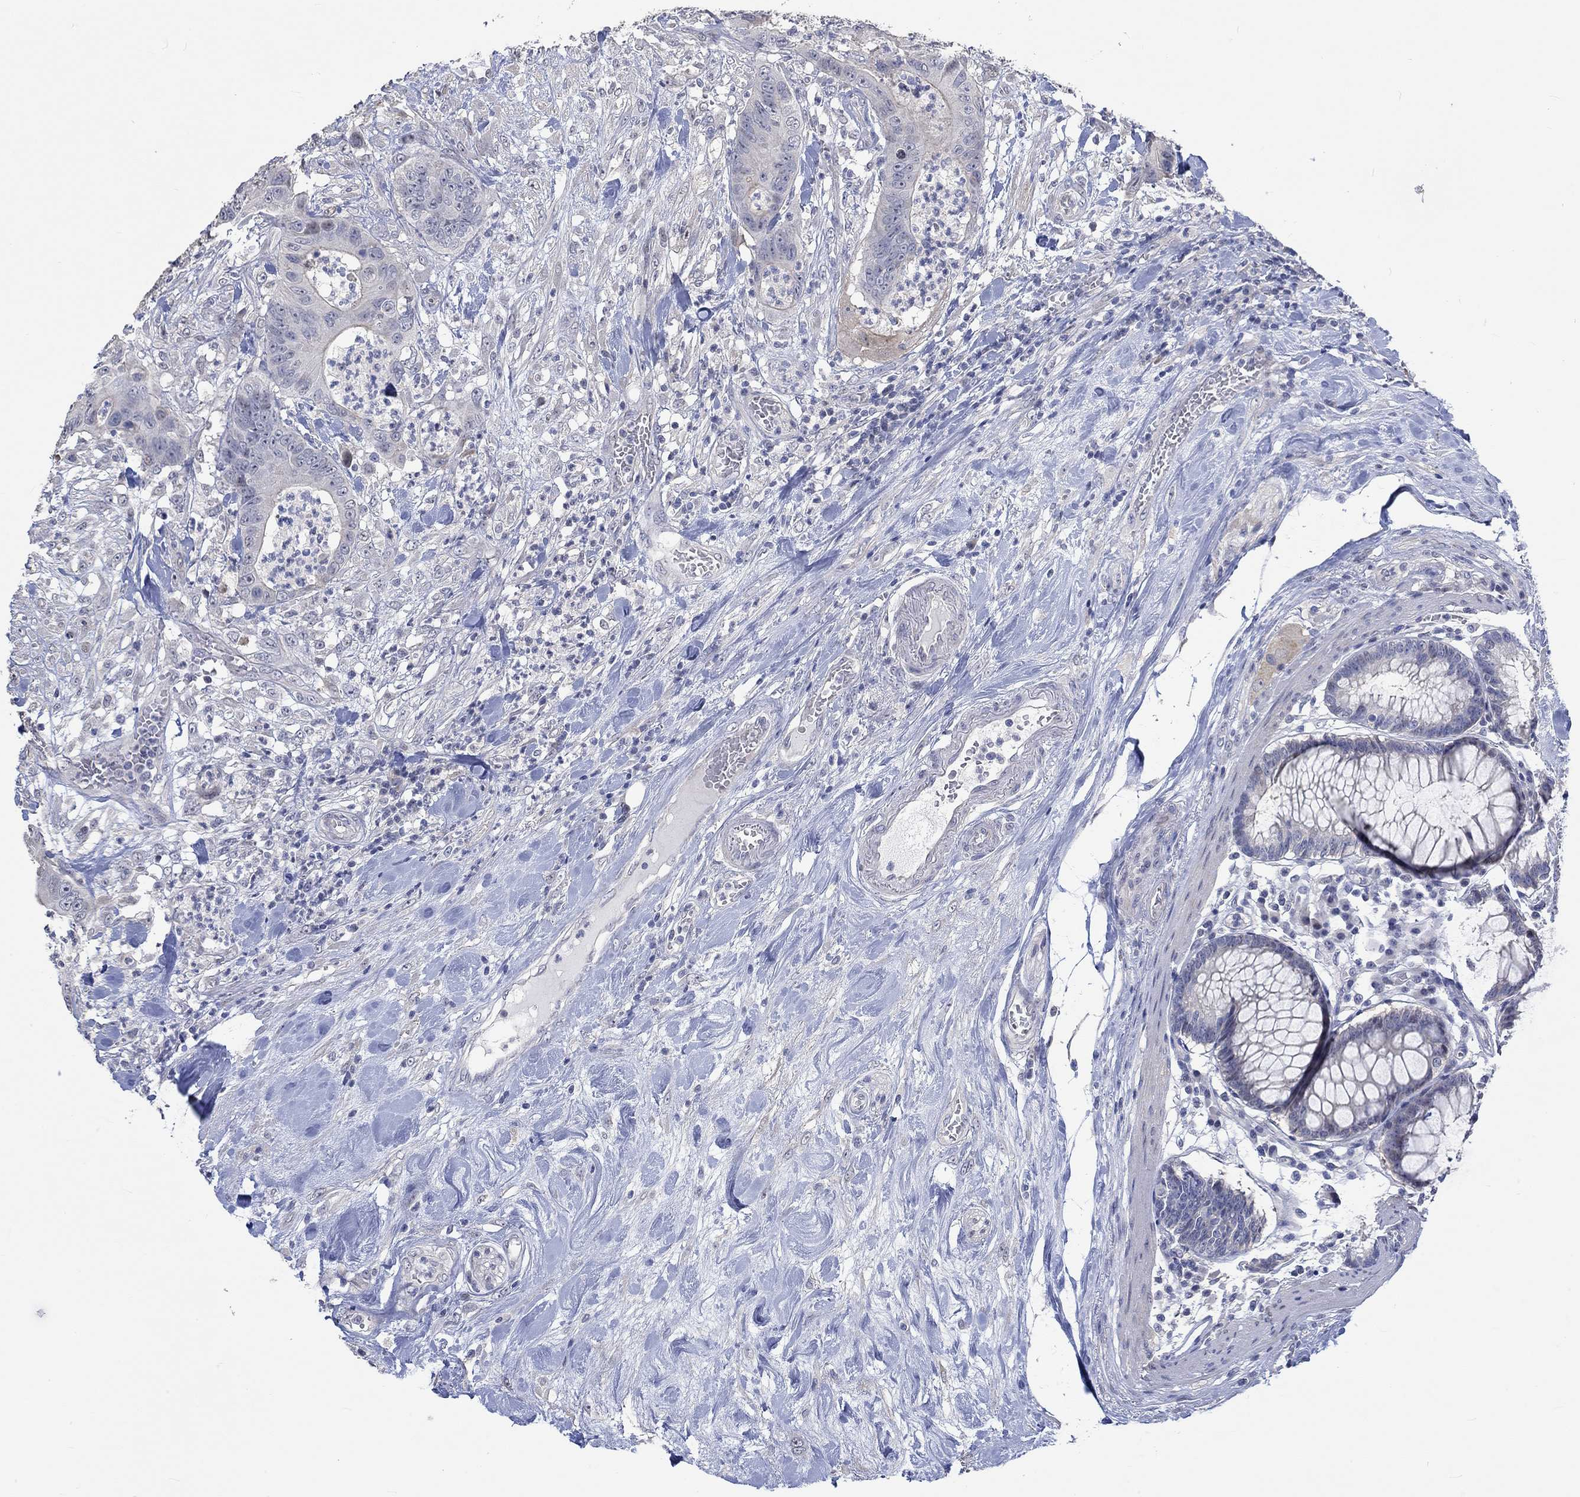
{"staining": {"intensity": "negative", "quantity": "none", "location": "none"}, "tissue": "colorectal cancer", "cell_type": "Tumor cells", "image_type": "cancer", "snomed": [{"axis": "morphology", "description": "Adenocarcinoma, NOS"}, {"axis": "topography", "description": "Colon"}], "caption": "There is no significant expression in tumor cells of colorectal cancer.", "gene": "PNMA5", "patient": {"sex": "male", "age": 84}}